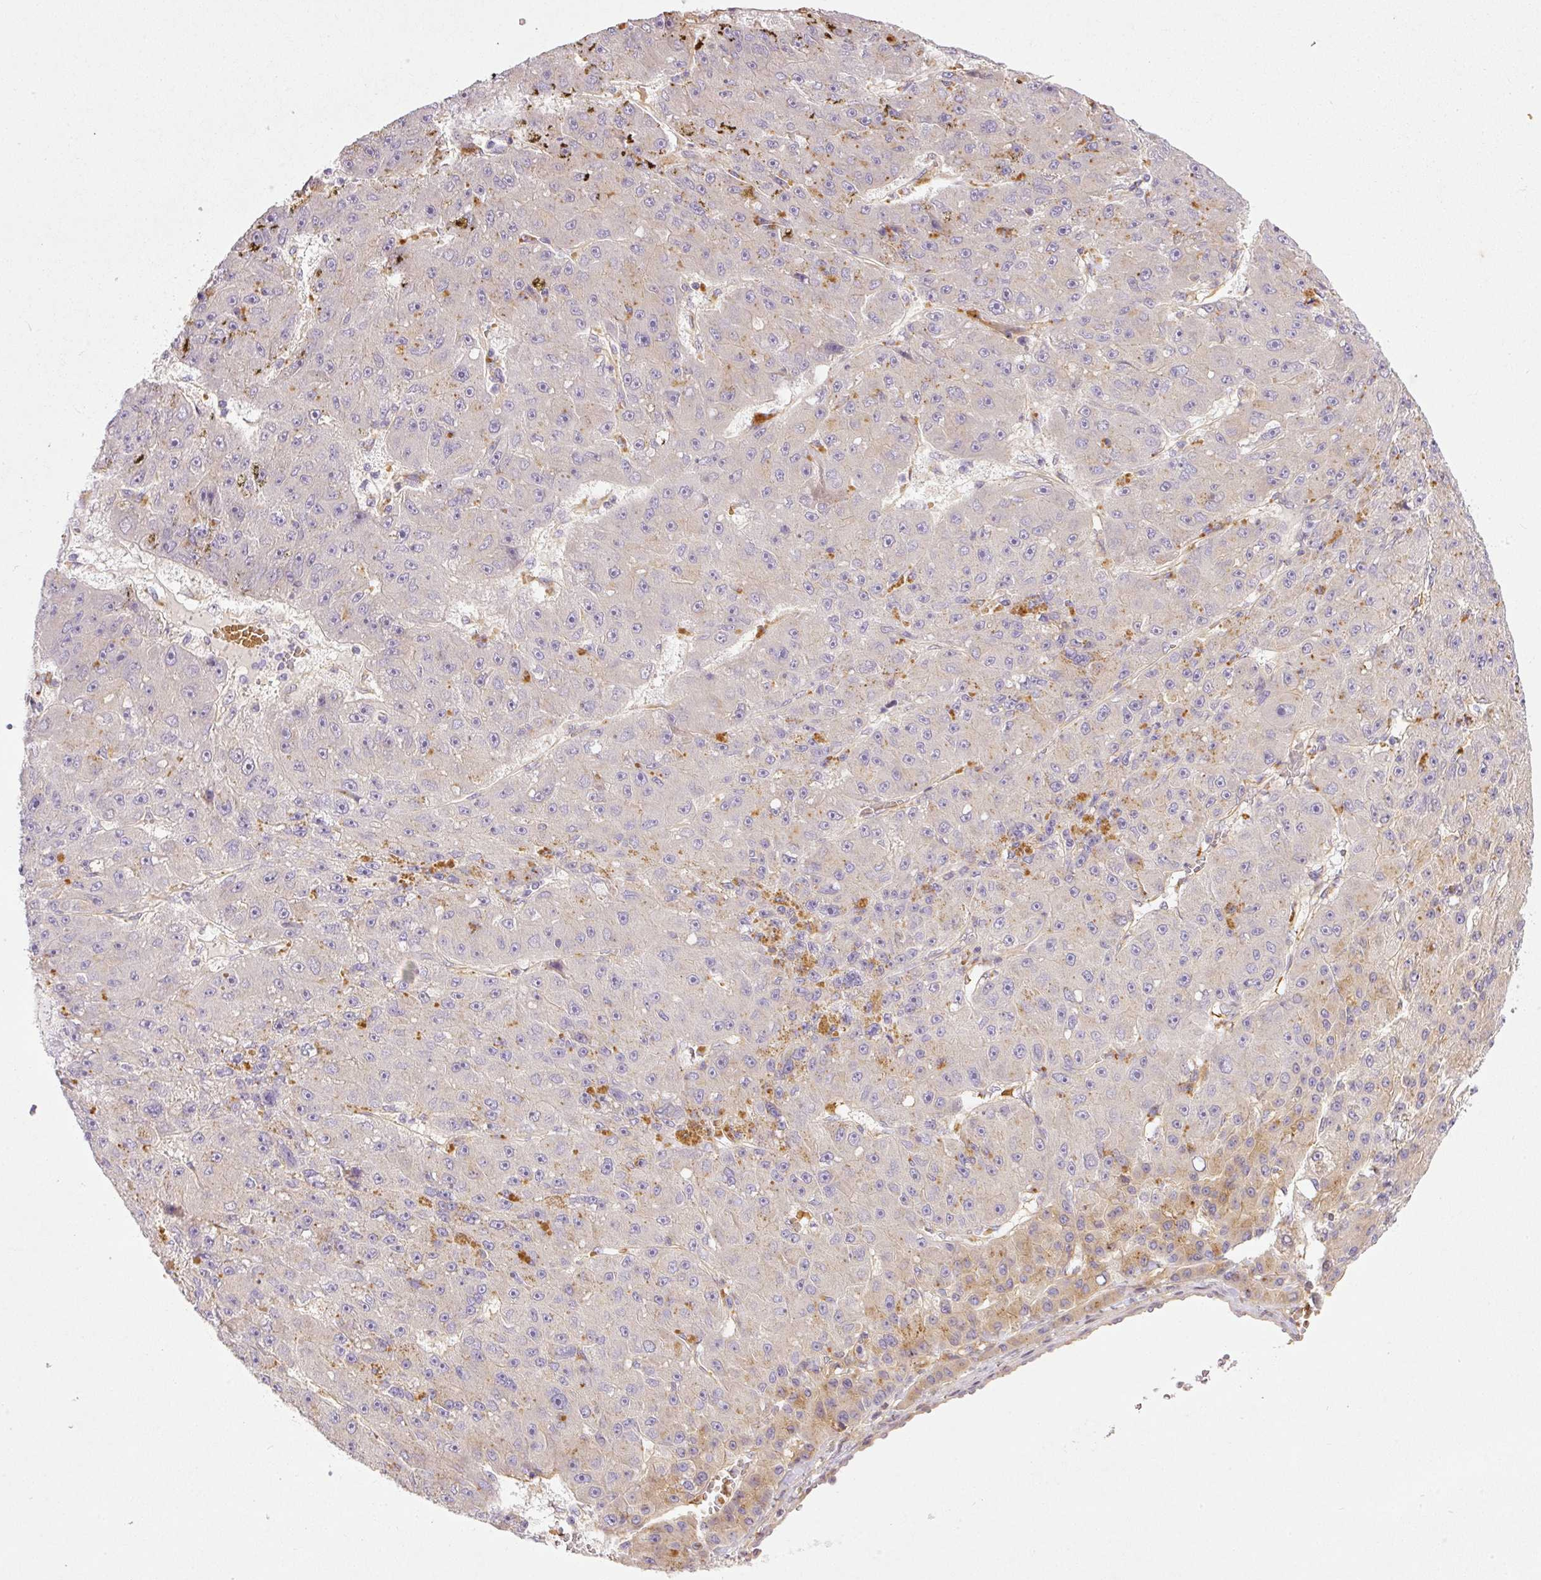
{"staining": {"intensity": "negative", "quantity": "none", "location": "none"}, "tissue": "liver cancer", "cell_type": "Tumor cells", "image_type": "cancer", "snomed": [{"axis": "morphology", "description": "Carcinoma, Hepatocellular, NOS"}, {"axis": "topography", "description": "Liver"}], "caption": "High magnification brightfield microscopy of liver hepatocellular carcinoma stained with DAB (3,3'-diaminobenzidine) (brown) and counterstained with hematoxylin (blue): tumor cells show no significant expression.", "gene": "TBC1D2B", "patient": {"sex": "male", "age": 67}}